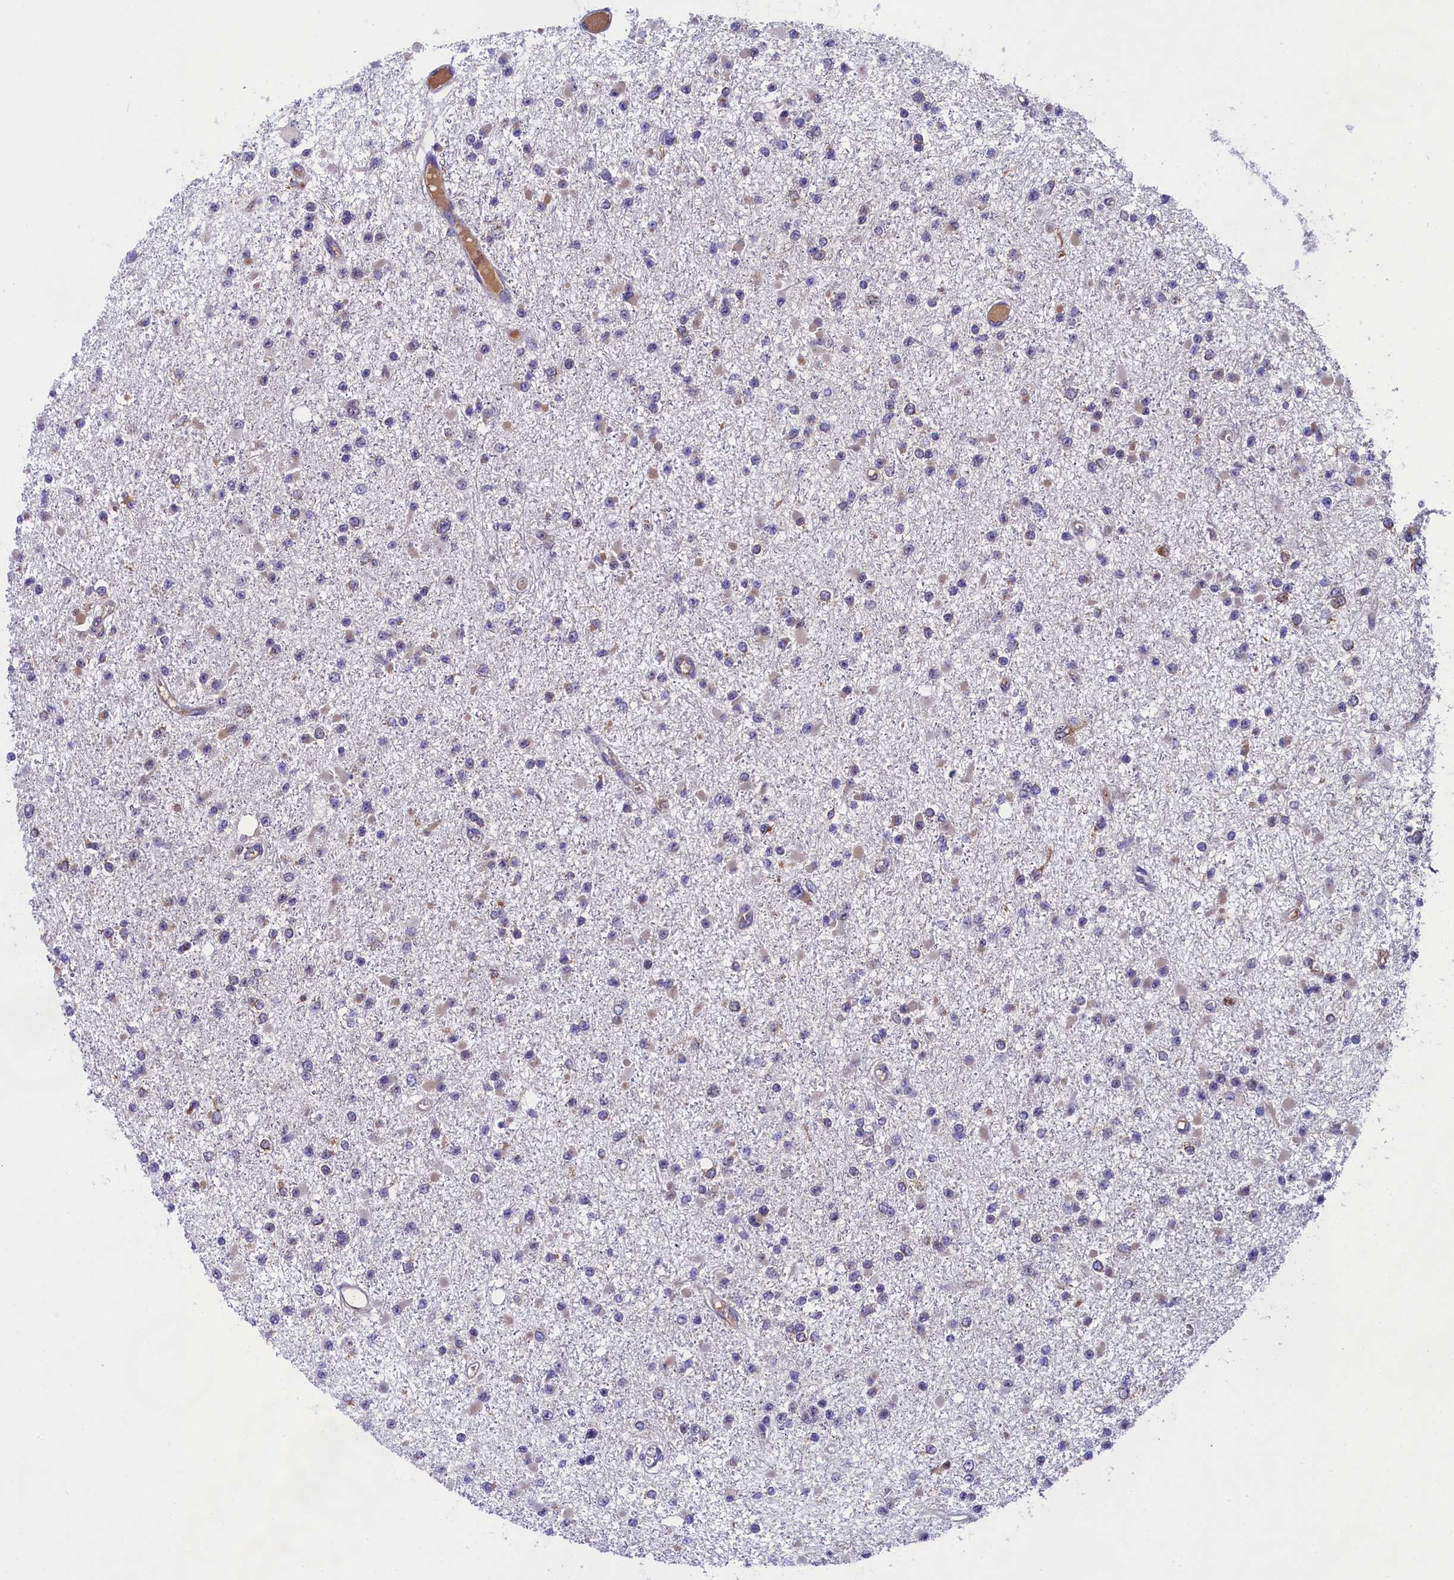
{"staining": {"intensity": "weak", "quantity": "25%-75%", "location": "cytoplasmic/membranous"}, "tissue": "glioma", "cell_type": "Tumor cells", "image_type": "cancer", "snomed": [{"axis": "morphology", "description": "Glioma, malignant, Low grade"}, {"axis": "topography", "description": "Brain"}], "caption": "The image displays a brown stain indicating the presence of a protein in the cytoplasmic/membranous of tumor cells in glioma. (DAB (3,3'-diaminobenzidine) IHC, brown staining for protein, blue staining for nuclei).", "gene": "ABCC8", "patient": {"sex": "female", "age": 22}}